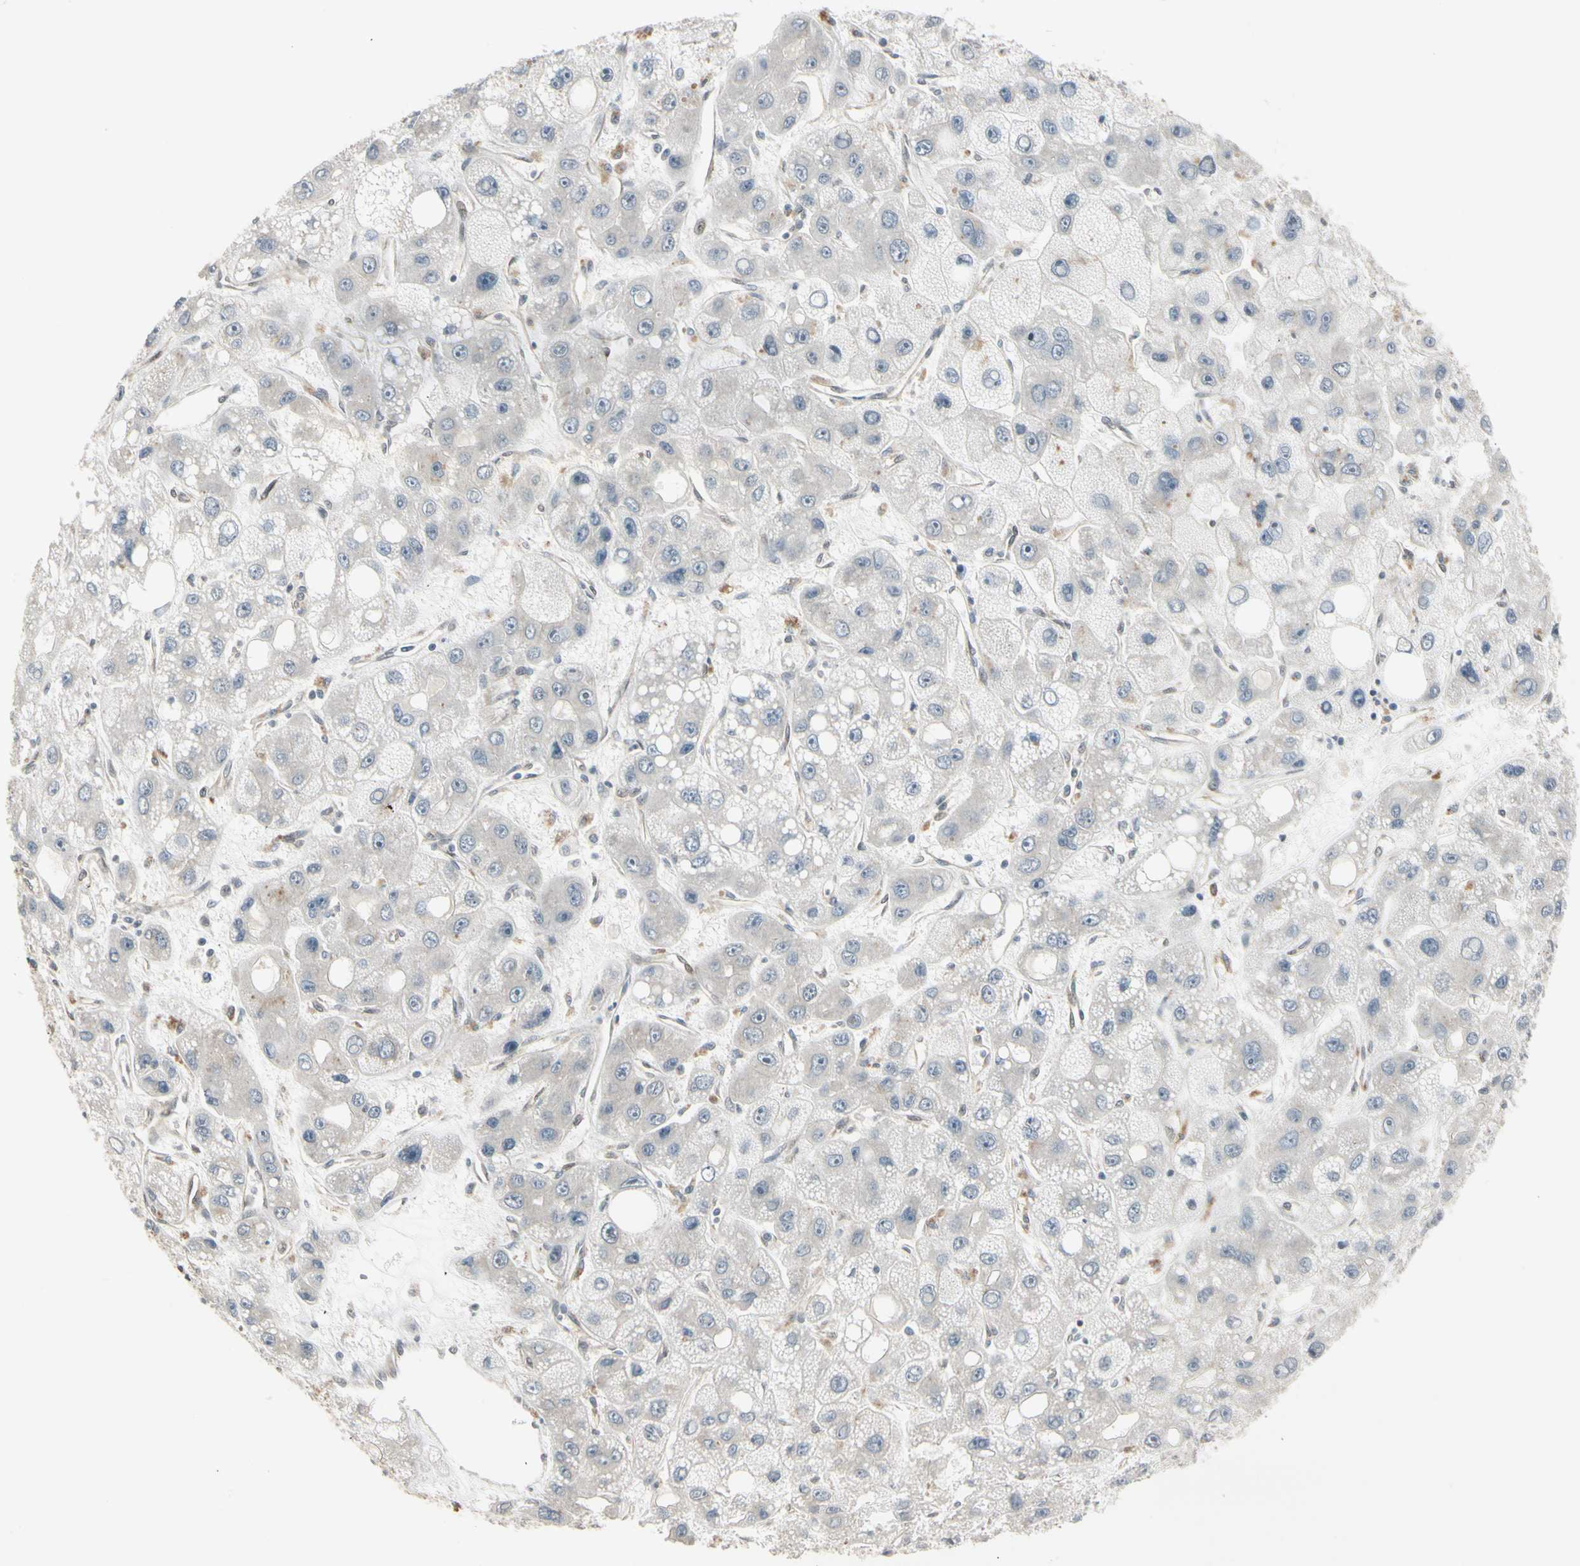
{"staining": {"intensity": "negative", "quantity": "none", "location": "none"}, "tissue": "liver cancer", "cell_type": "Tumor cells", "image_type": "cancer", "snomed": [{"axis": "morphology", "description": "Carcinoma, Hepatocellular, NOS"}, {"axis": "topography", "description": "Liver"}], "caption": "Immunohistochemical staining of liver cancer demonstrates no significant expression in tumor cells. Nuclei are stained in blue.", "gene": "SVBP", "patient": {"sex": "male", "age": 55}}